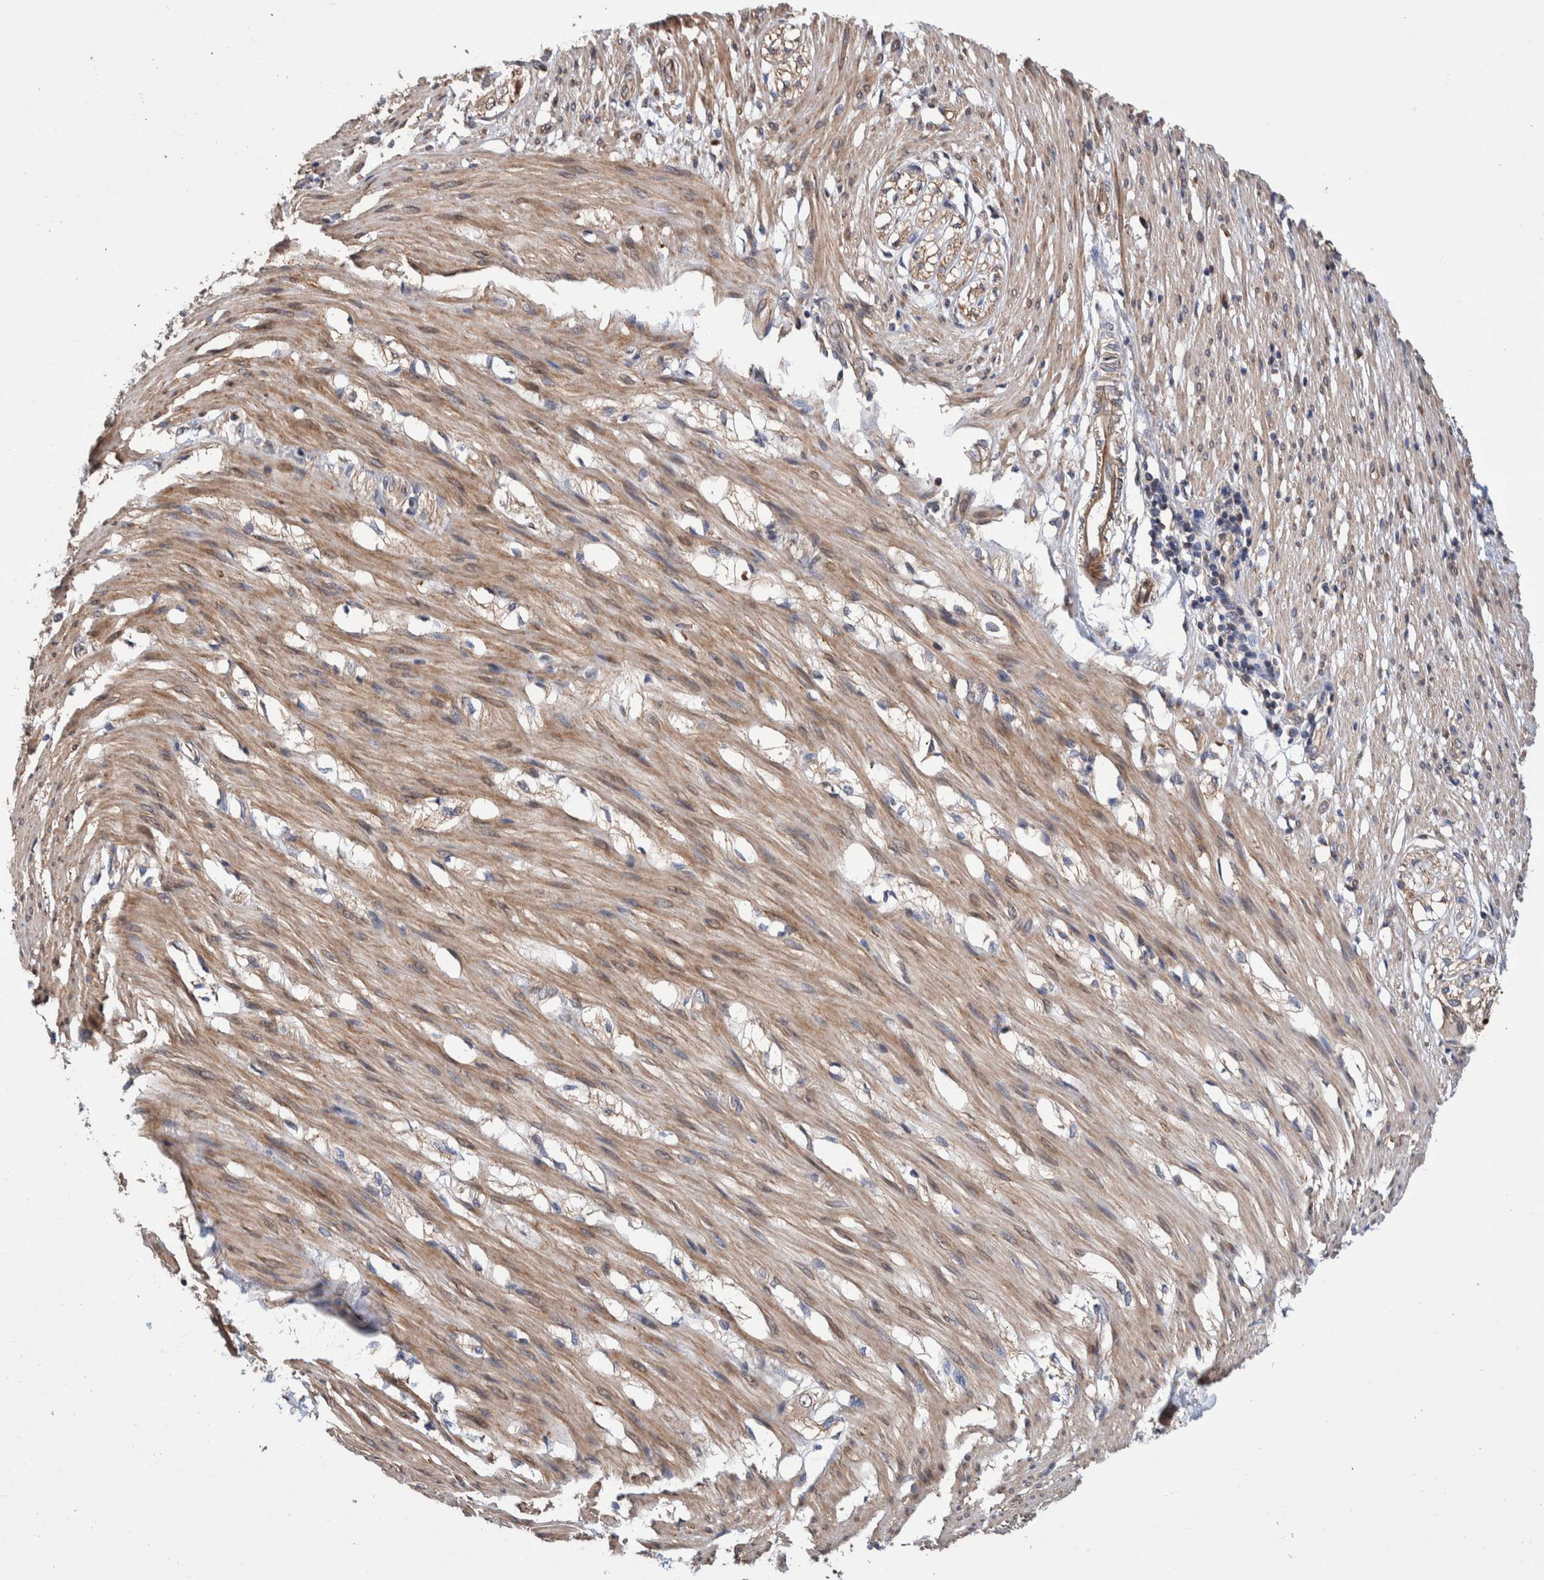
{"staining": {"intensity": "moderate", "quantity": ">75%", "location": "cytoplasmic/membranous"}, "tissue": "smooth muscle", "cell_type": "Smooth muscle cells", "image_type": "normal", "snomed": [{"axis": "morphology", "description": "Normal tissue, NOS"}, {"axis": "morphology", "description": "Adenocarcinoma, NOS"}, {"axis": "topography", "description": "Smooth muscle"}, {"axis": "topography", "description": "Colon"}], "caption": "Smooth muscle stained with IHC displays moderate cytoplasmic/membranous staining in approximately >75% of smooth muscle cells. (Brightfield microscopy of DAB IHC at high magnification).", "gene": "SLC45A4", "patient": {"sex": "male", "age": 14}}